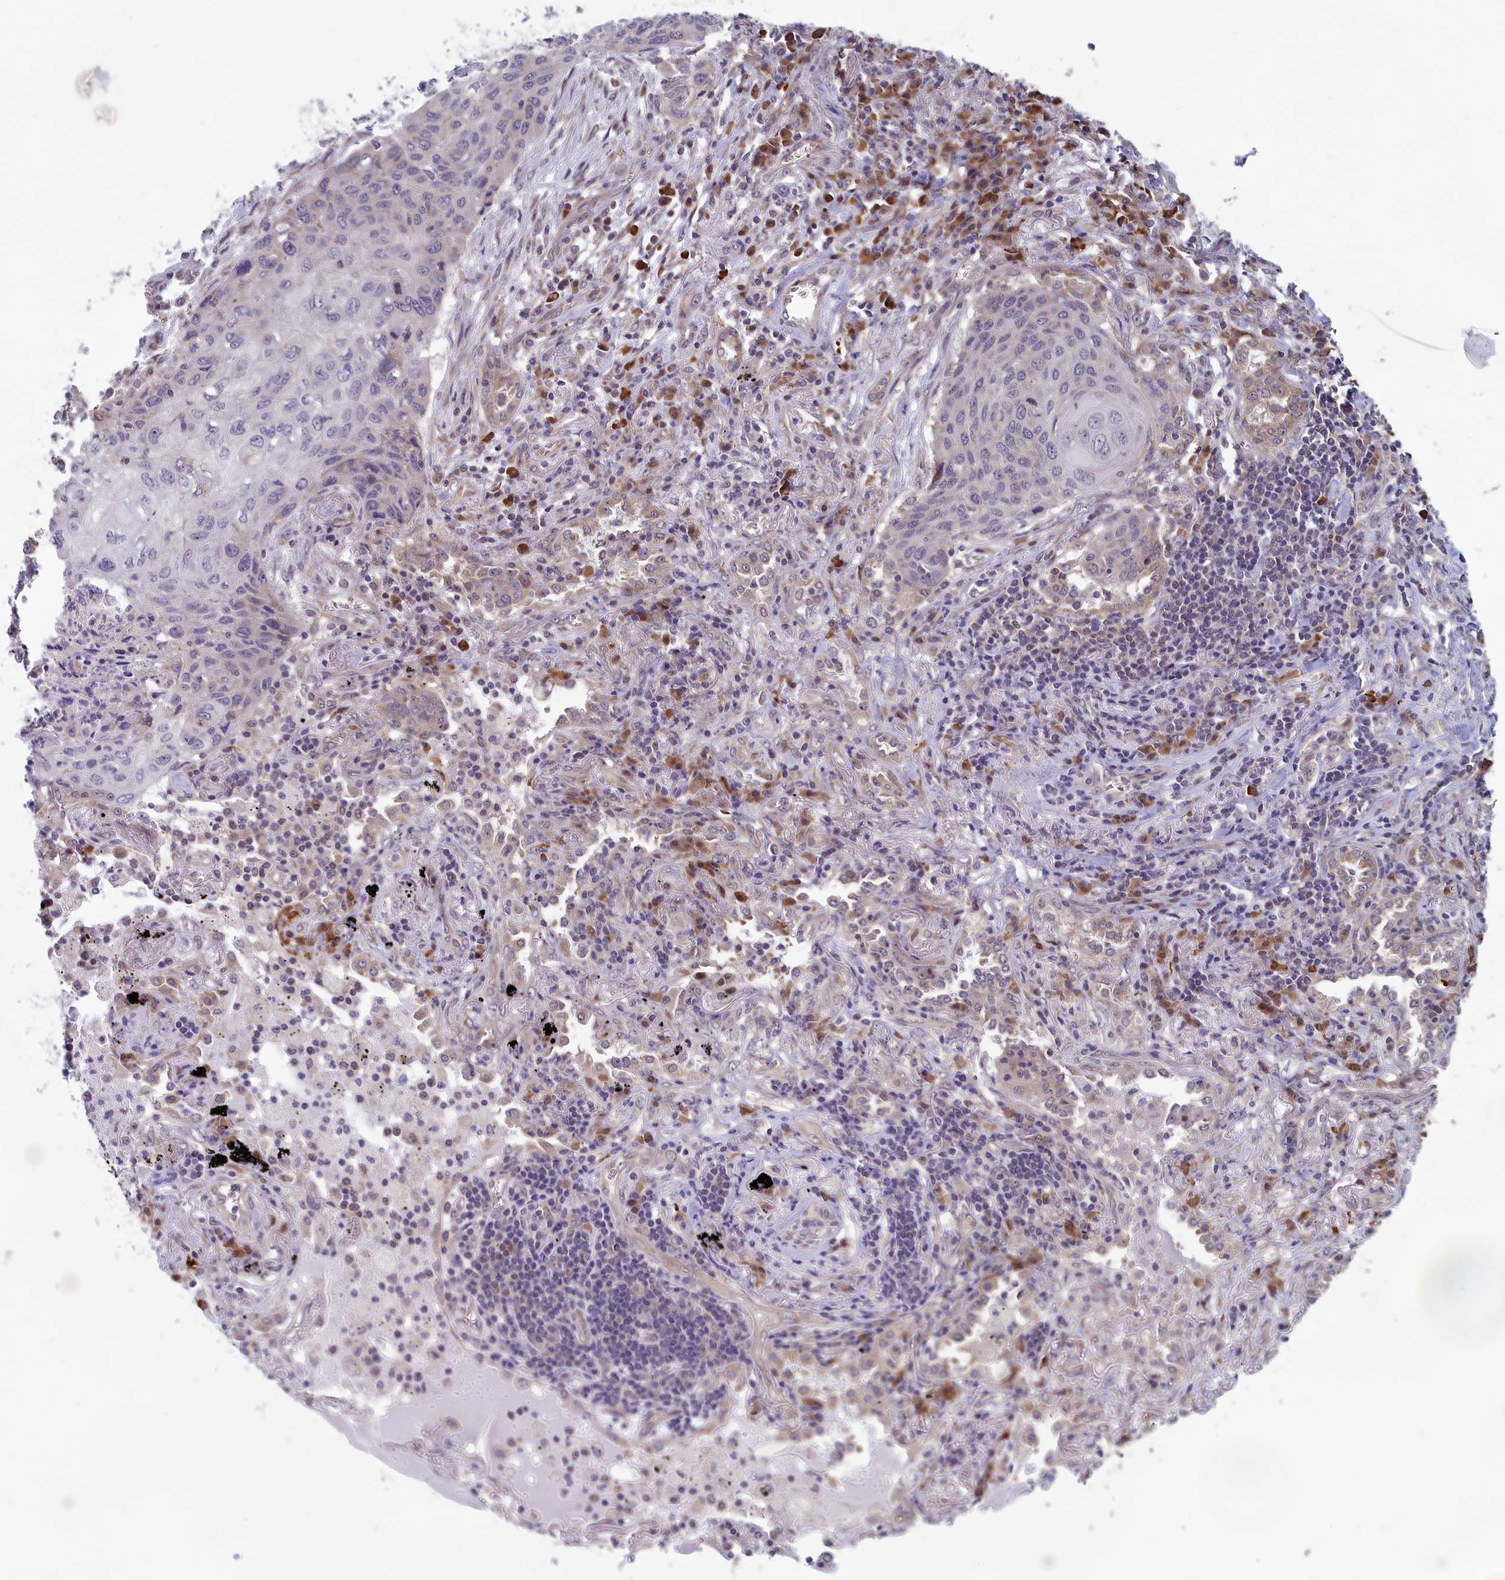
{"staining": {"intensity": "negative", "quantity": "none", "location": "none"}, "tissue": "lung cancer", "cell_type": "Tumor cells", "image_type": "cancer", "snomed": [{"axis": "morphology", "description": "Squamous cell carcinoma, NOS"}, {"axis": "topography", "description": "Lung"}], "caption": "Lung squamous cell carcinoma was stained to show a protein in brown. There is no significant positivity in tumor cells.", "gene": "MRI1", "patient": {"sex": "female", "age": 63}}